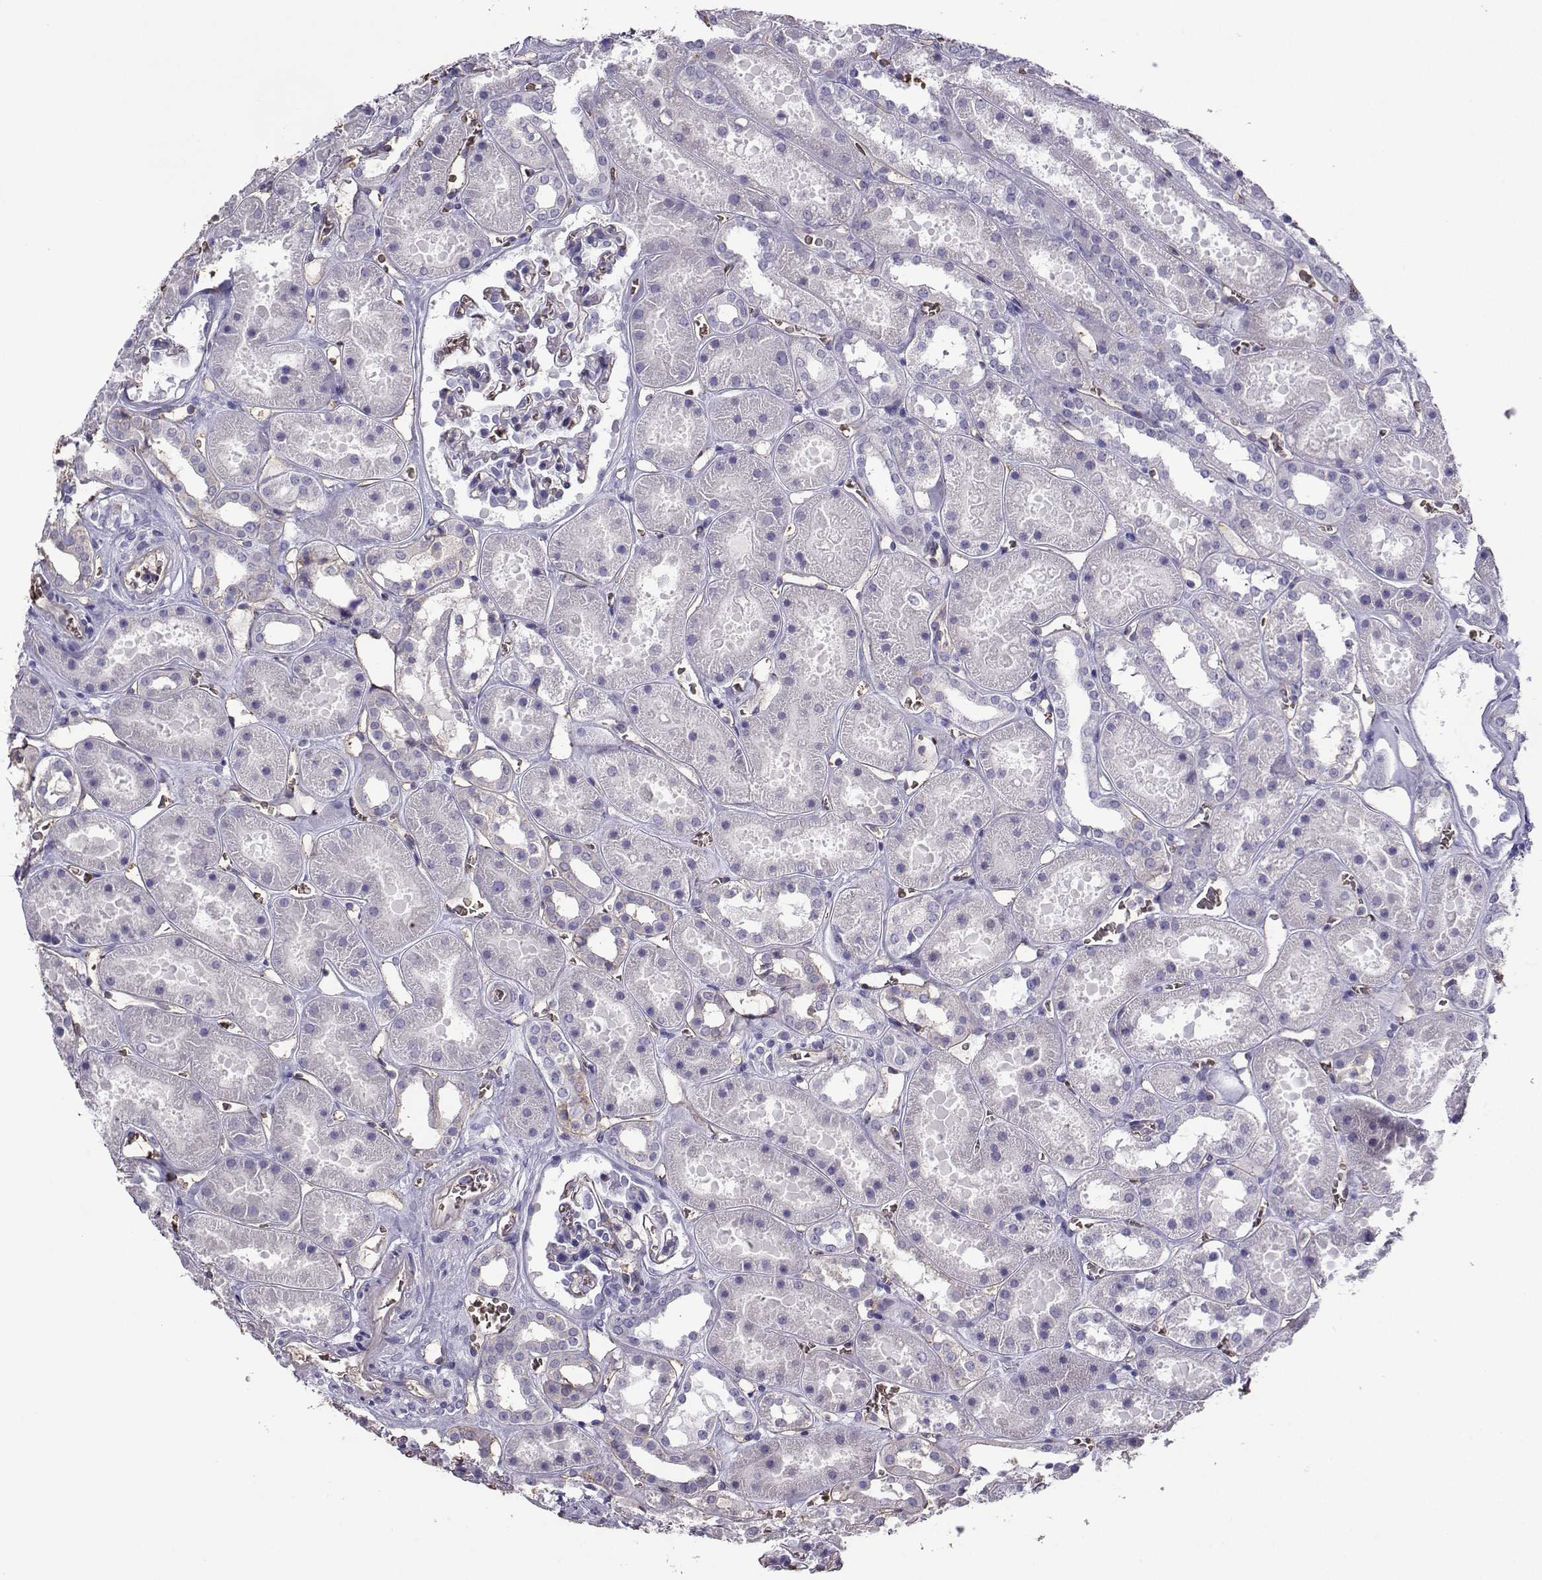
{"staining": {"intensity": "negative", "quantity": "none", "location": "none"}, "tissue": "kidney", "cell_type": "Cells in glomeruli", "image_type": "normal", "snomed": [{"axis": "morphology", "description": "Normal tissue, NOS"}, {"axis": "topography", "description": "Kidney"}], "caption": "DAB immunohistochemical staining of unremarkable kidney shows no significant staining in cells in glomeruli.", "gene": "CLUL1", "patient": {"sex": "female", "age": 41}}